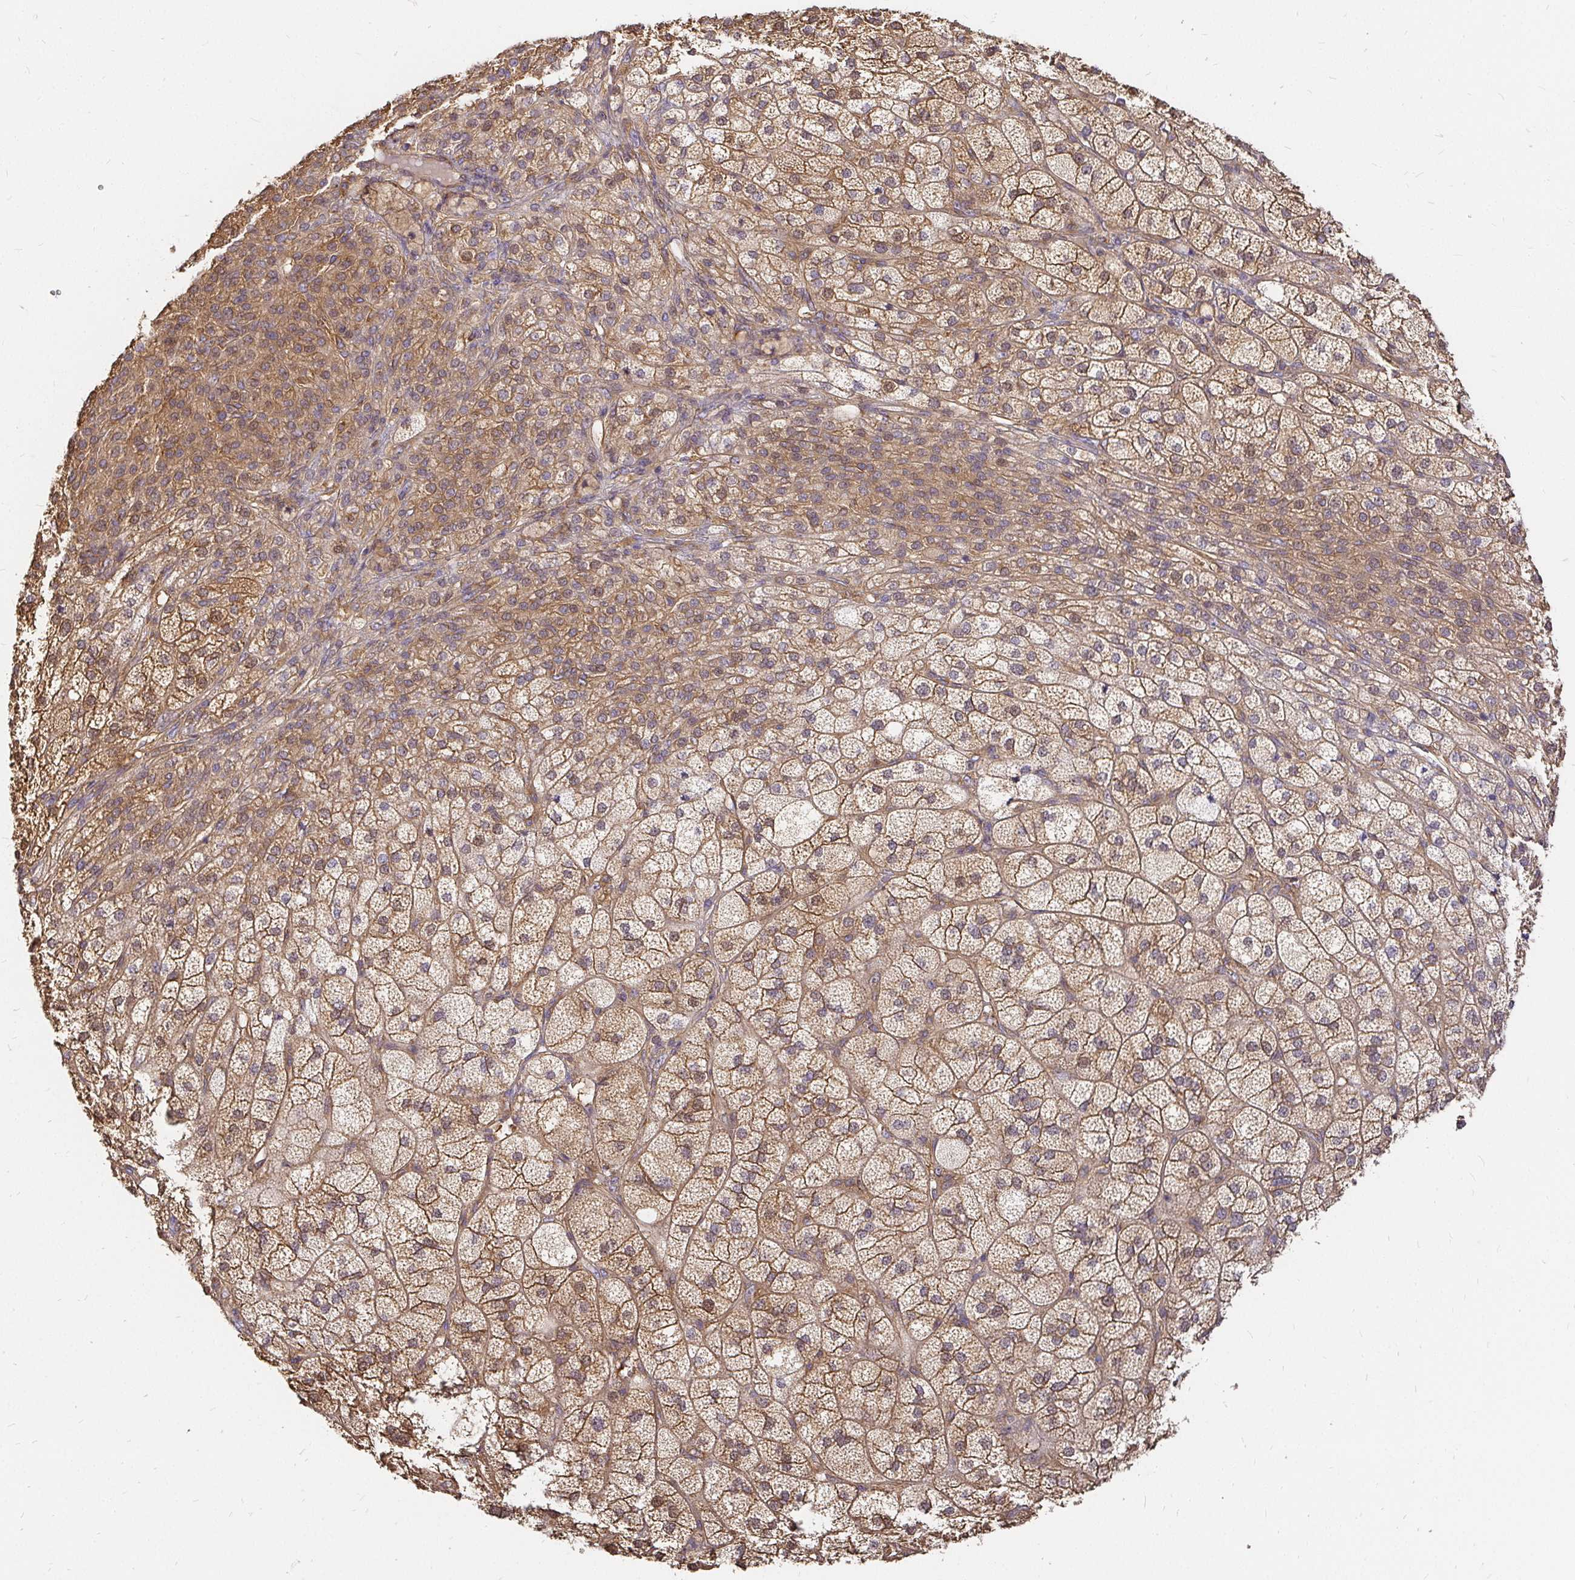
{"staining": {"intensity": "strong", "quantity": ">75%", "location": "cytoplasmic/membranous"}, "tissue": "adrenal gland", "cell_type": "Glandular cells", "image_type": "normal", "snomed": [{"axis": "morphology", "description": "Normal tissue, NOS"}, {"axis": "topography", "description": "Adrenal gland"}], "caption": "The micrograph demonstrates immunohistochemical staining of benign adrenal gland. There is strong cytoplasmic/membranous positivity is seen in about >75% of glandular cells.", "gene": "KIF5B", "patient": {"sex": "female", "age": 60}}